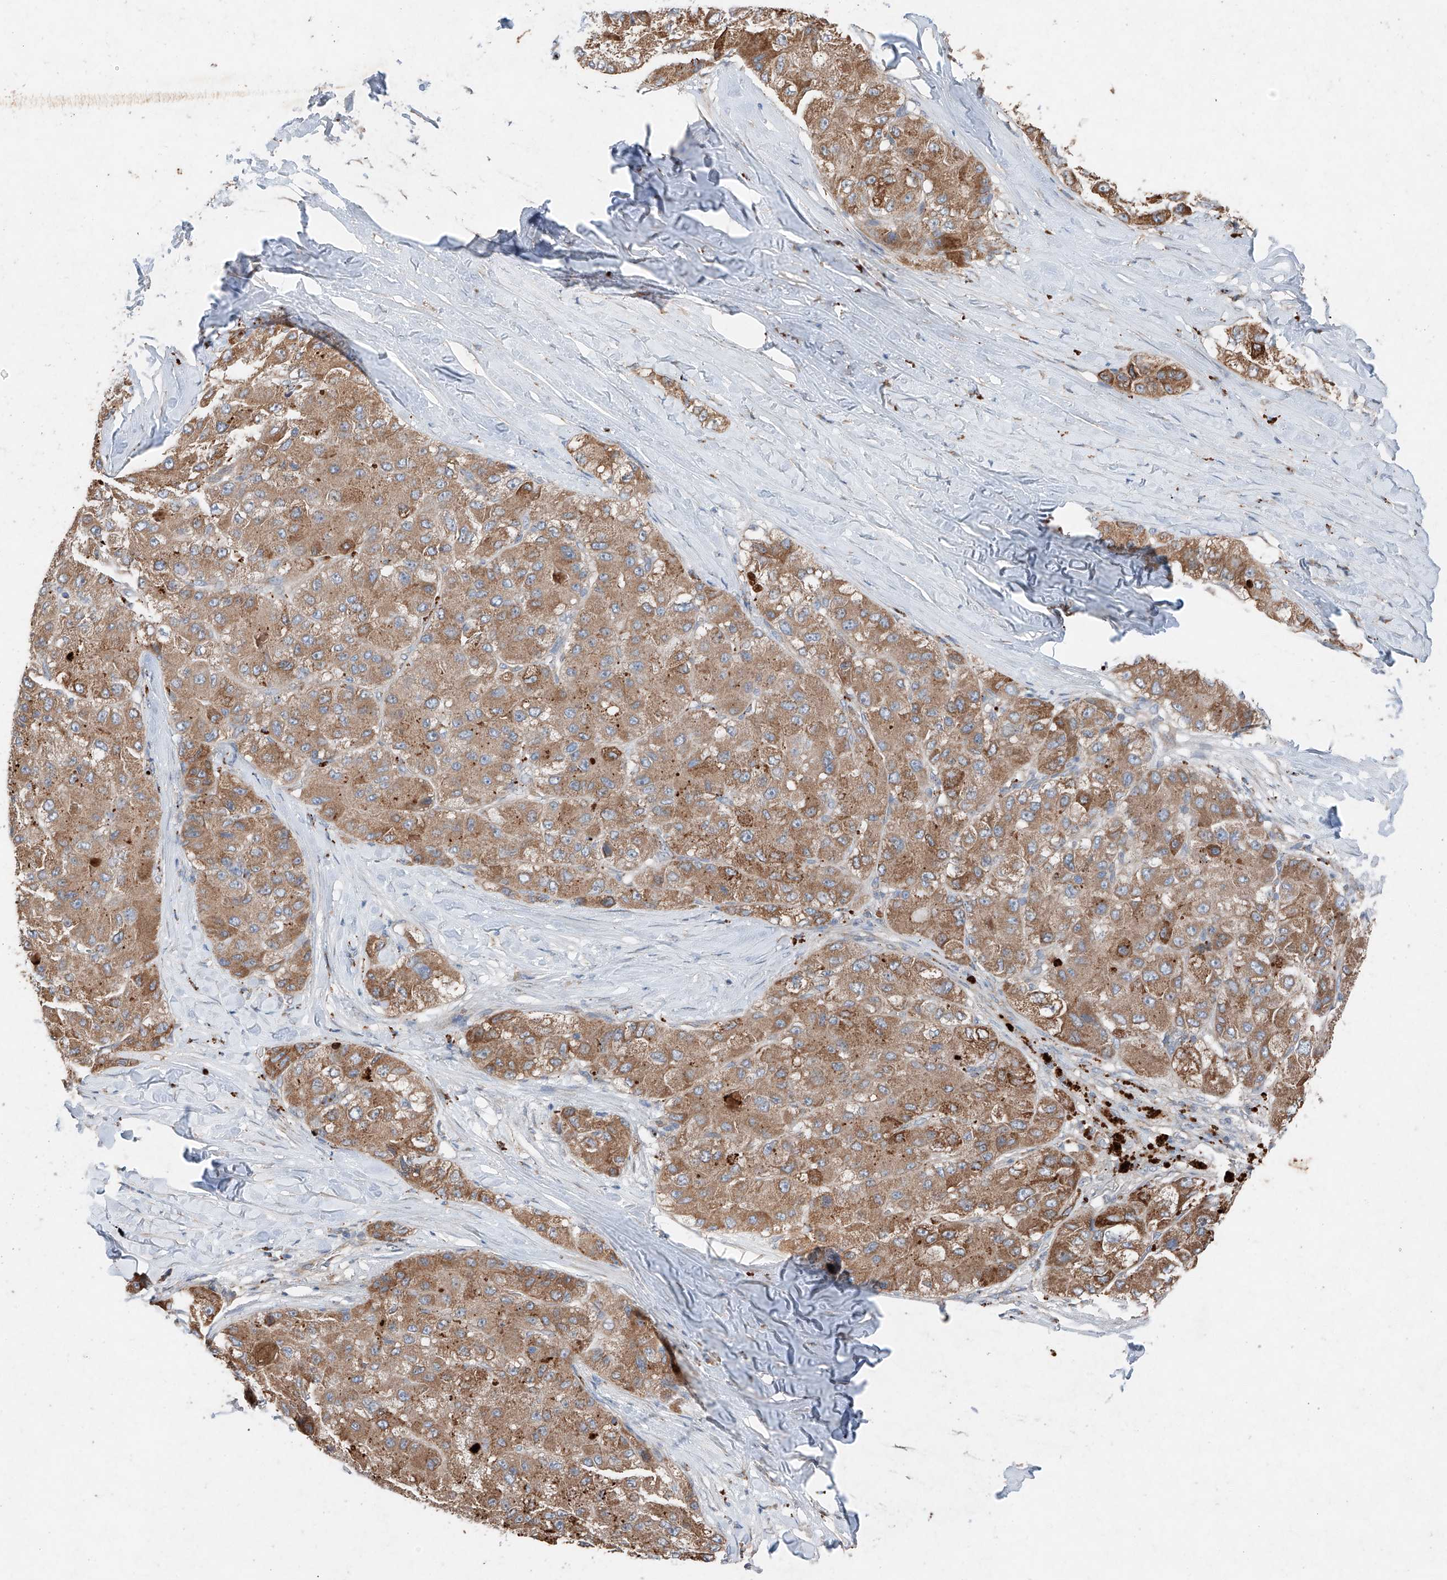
{"staining": {"intensity": "moderate", "quantity": ">75%", "location": "cytoplasmic/membranous"}, "tissue": "liver cancer", "cell_type": "Tumor cells", "image_type": "cancer", "snomed": [{"axis": "morphology", "description": "Carcinoma, Hepatocellular, NOS"}, {"axis": "topography", "description": "Liver"}], "caption": "Immunohistochemistry (IHC) of human liver cancer demonstrates medium levels of moderate cytoplasmic/membranous staining in approximately >75% of tumor cells. The protein is shown in brown color, while the nuclei are stained blue.", "gene": "RUSC1", "patient": {"sex": "male", "age": 80}}